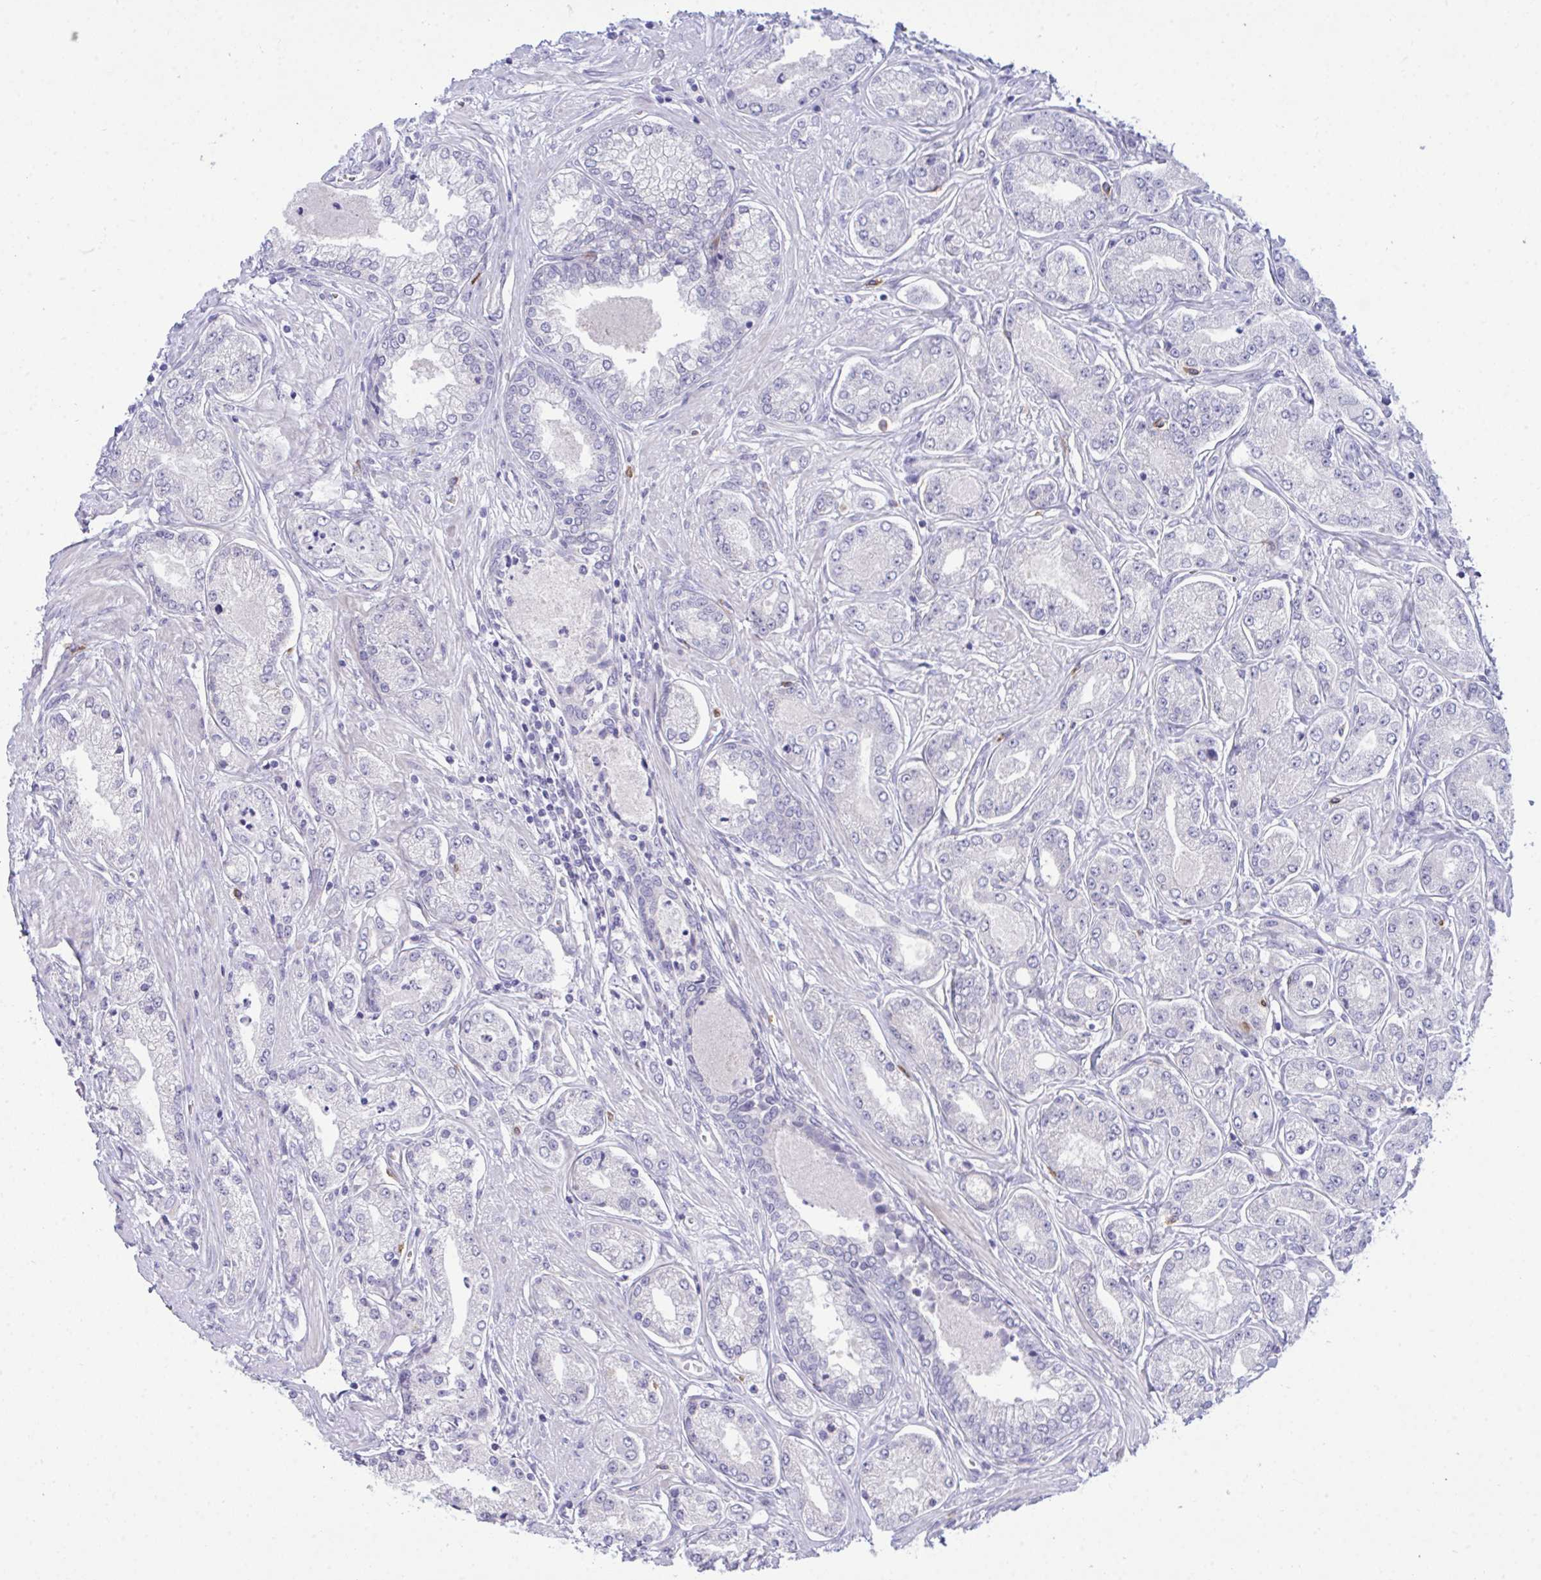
{"staining": {"intensity": "negative", "quantity": "none", "location": "none"}, "tissue": "prostate cancer", "cell_type": "Tumor cells", "image_type": "cancer", "snomed": [{"axis": "morphology", "description": "Adenocarcinoma, High grade"}, {"axis": "topography", "description": "Prostate"}], "caption": "The micrograph demonstrates no significant positivity in tumor cells of high-grade adenocarcinoma (prostate).", "gene": "MED9", "patient": {"sex": "male", "age": 66}}